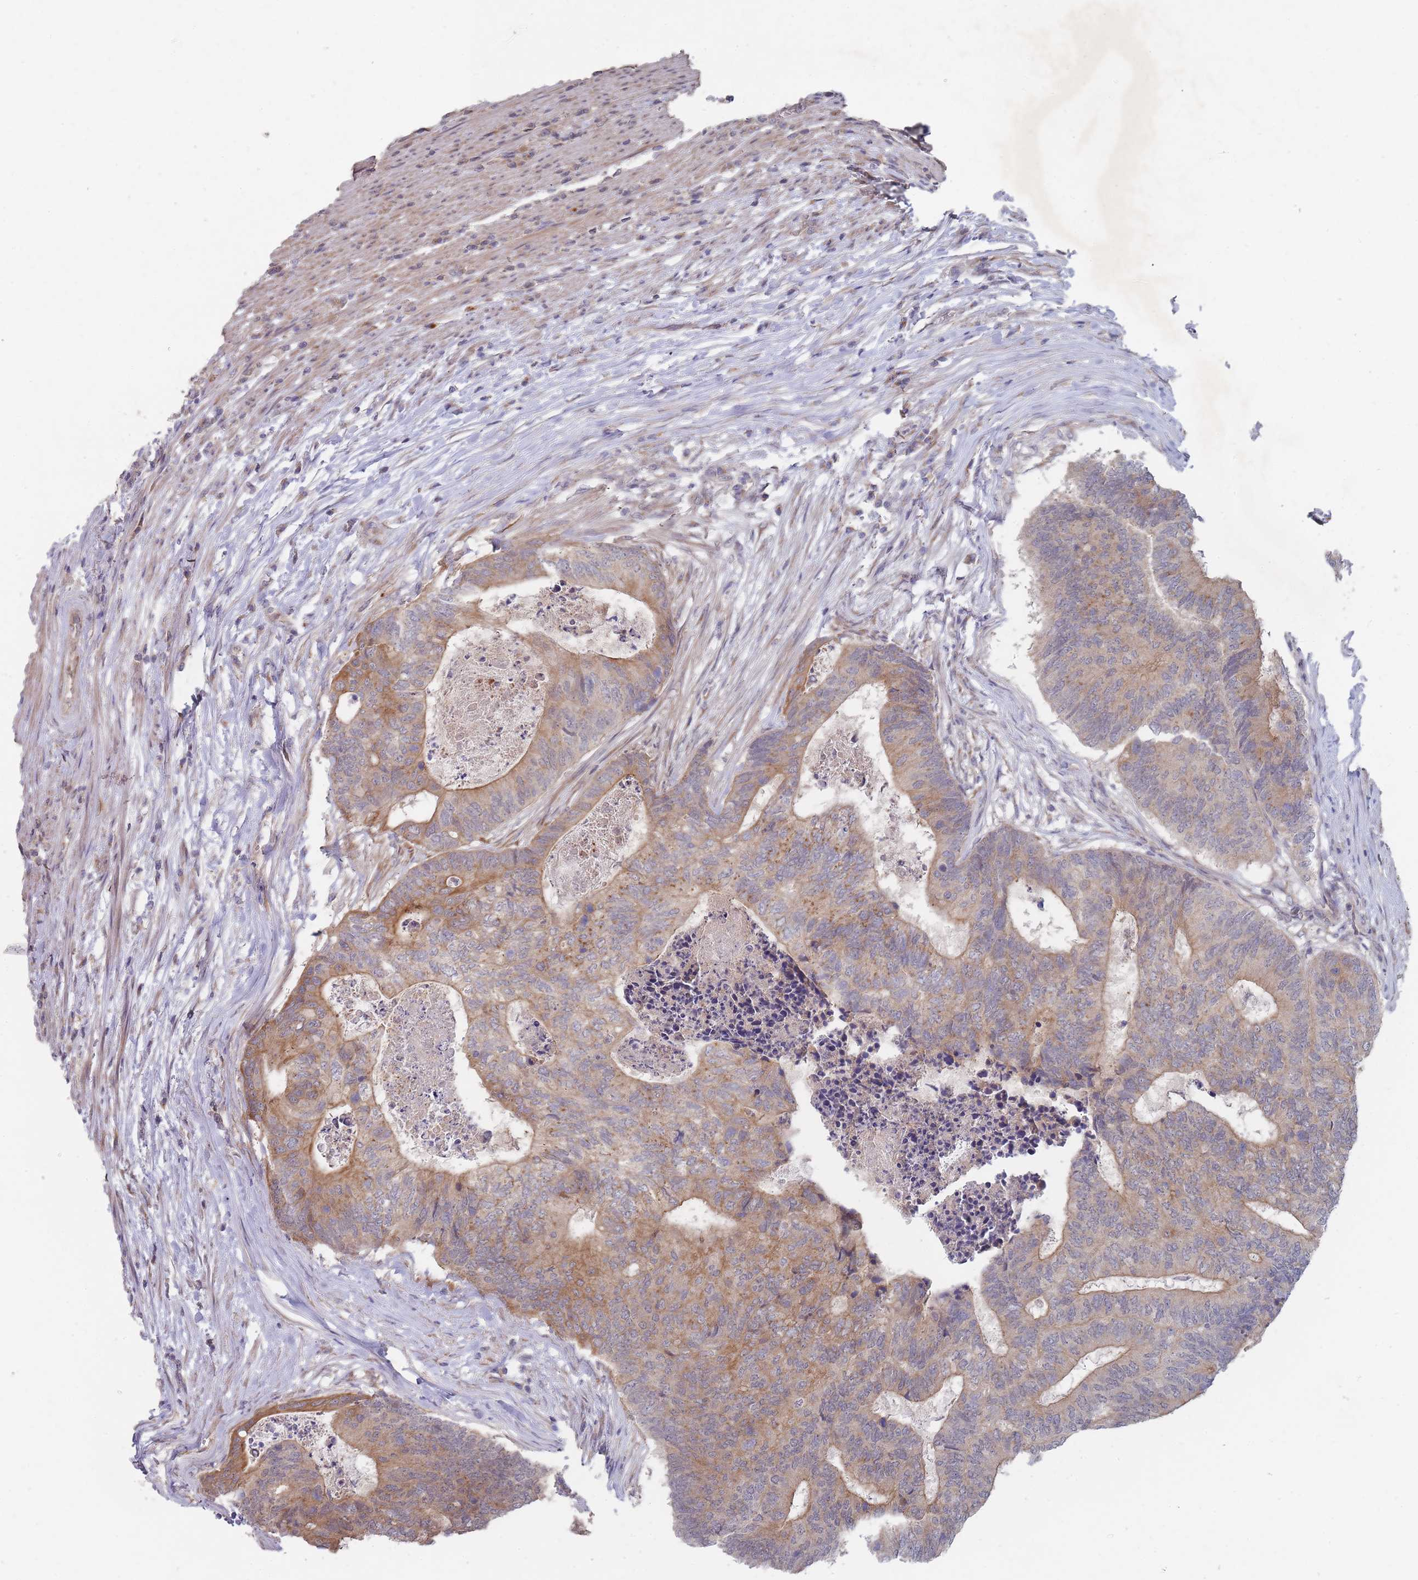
{"staining": {"intensity": "moderate", "quantity": ">75%", "location": "cytoplasmic/membranous"}, "tissue": "colorectal cancer", "cell_type": "Tumor cells", "image_type": "cancer", "snomed": [{"axis": "morphology", "description": "Adenocarcinoma, NOS"}, {"axis": "topography", "description": "Colon"}], "caption": "A brown stain labels moderate cytoplasmic/membranous staining of a protein in colorectal cancer tumor cells.", "gene": "SLC35F5", "patient": {"sex": "female", "age": 67}}